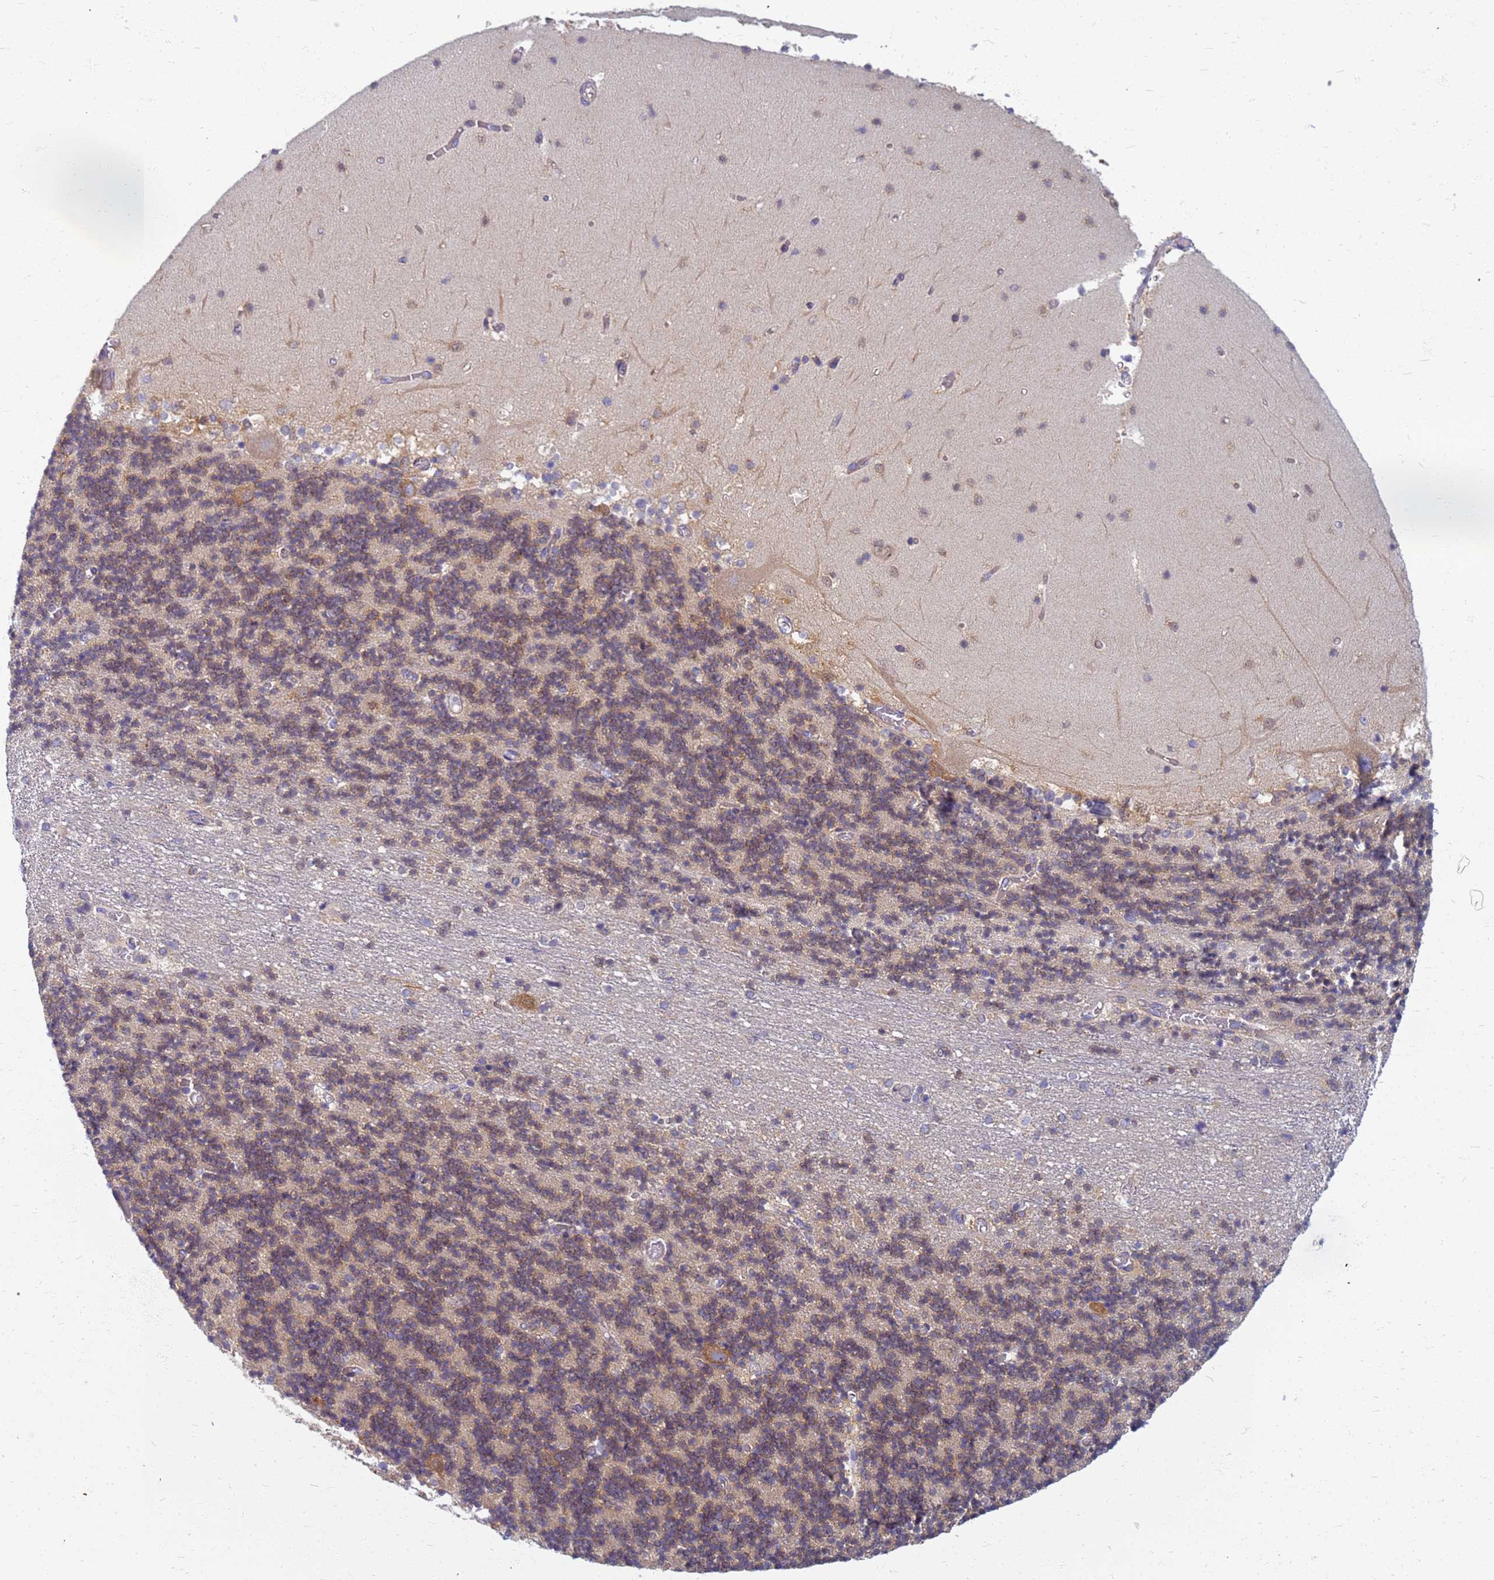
{"staining": {"intensity": "weak", "quantity": ">75%", "location": "cytoplasmic/membranous"}, "tissue": "cerebellum", "cell_type": "Cells in granular layer", "image_type": "normal", "snomed": [{"axis": "morphology", "description": "Normal tissue, NOS"}, {"axis": "topography", "description": "Cerebellum"}], "caption": "IHC photomicrograph of unremarkable cerebellum: cerebellum stained using IHC shows low levels of weak protein expression localized specifically in the cytoplasmic/membranous of cells in granular layer, appearing as a cytoplasmic/membranous brown color.", "gene": "EEA1", "patient": {"sex": "female", "age": 28}}